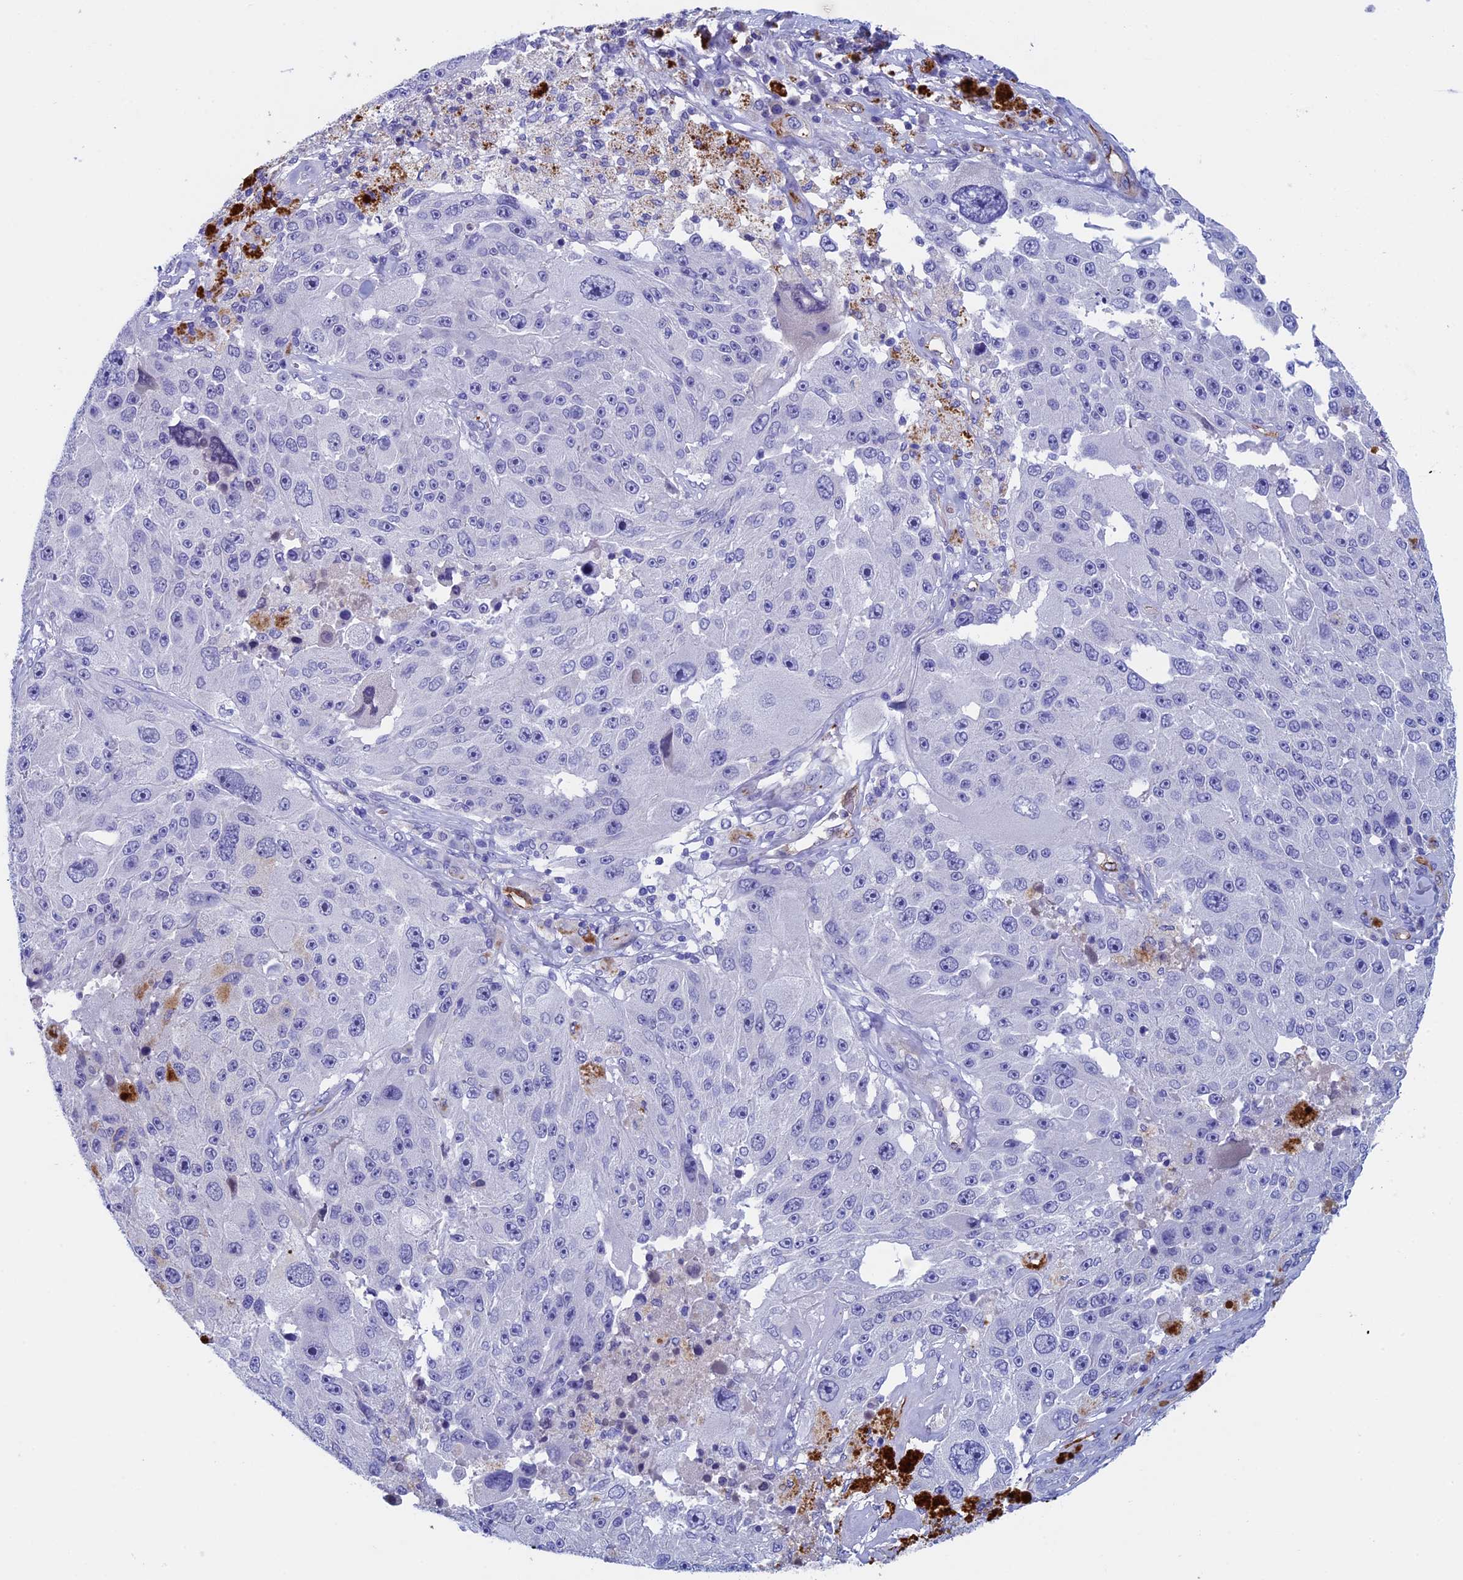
{"staining": {"intensity": "negative", "quantity": "none", "location": "none"}, "tissue": "melanoma", "cell_type": "Tumor cells", "image_type": "cancer", "snomed": [{"axis": "morphology", "description": "Malignant melanoma, Metastatic site"}, {"axis": "topography", "description": "Lymph node"}], "caption": "The photomicrograph reveals no significant positivity in tumor cells of malignant melanoma (metastatic site). The staining is performed using DAB (3,3'-diaminobenzidine) brown chromogen with nuclei counter-stained in using hematoxylin.", "gene": "INSYN1", "patient": {"sex": "male", "age": 62}}